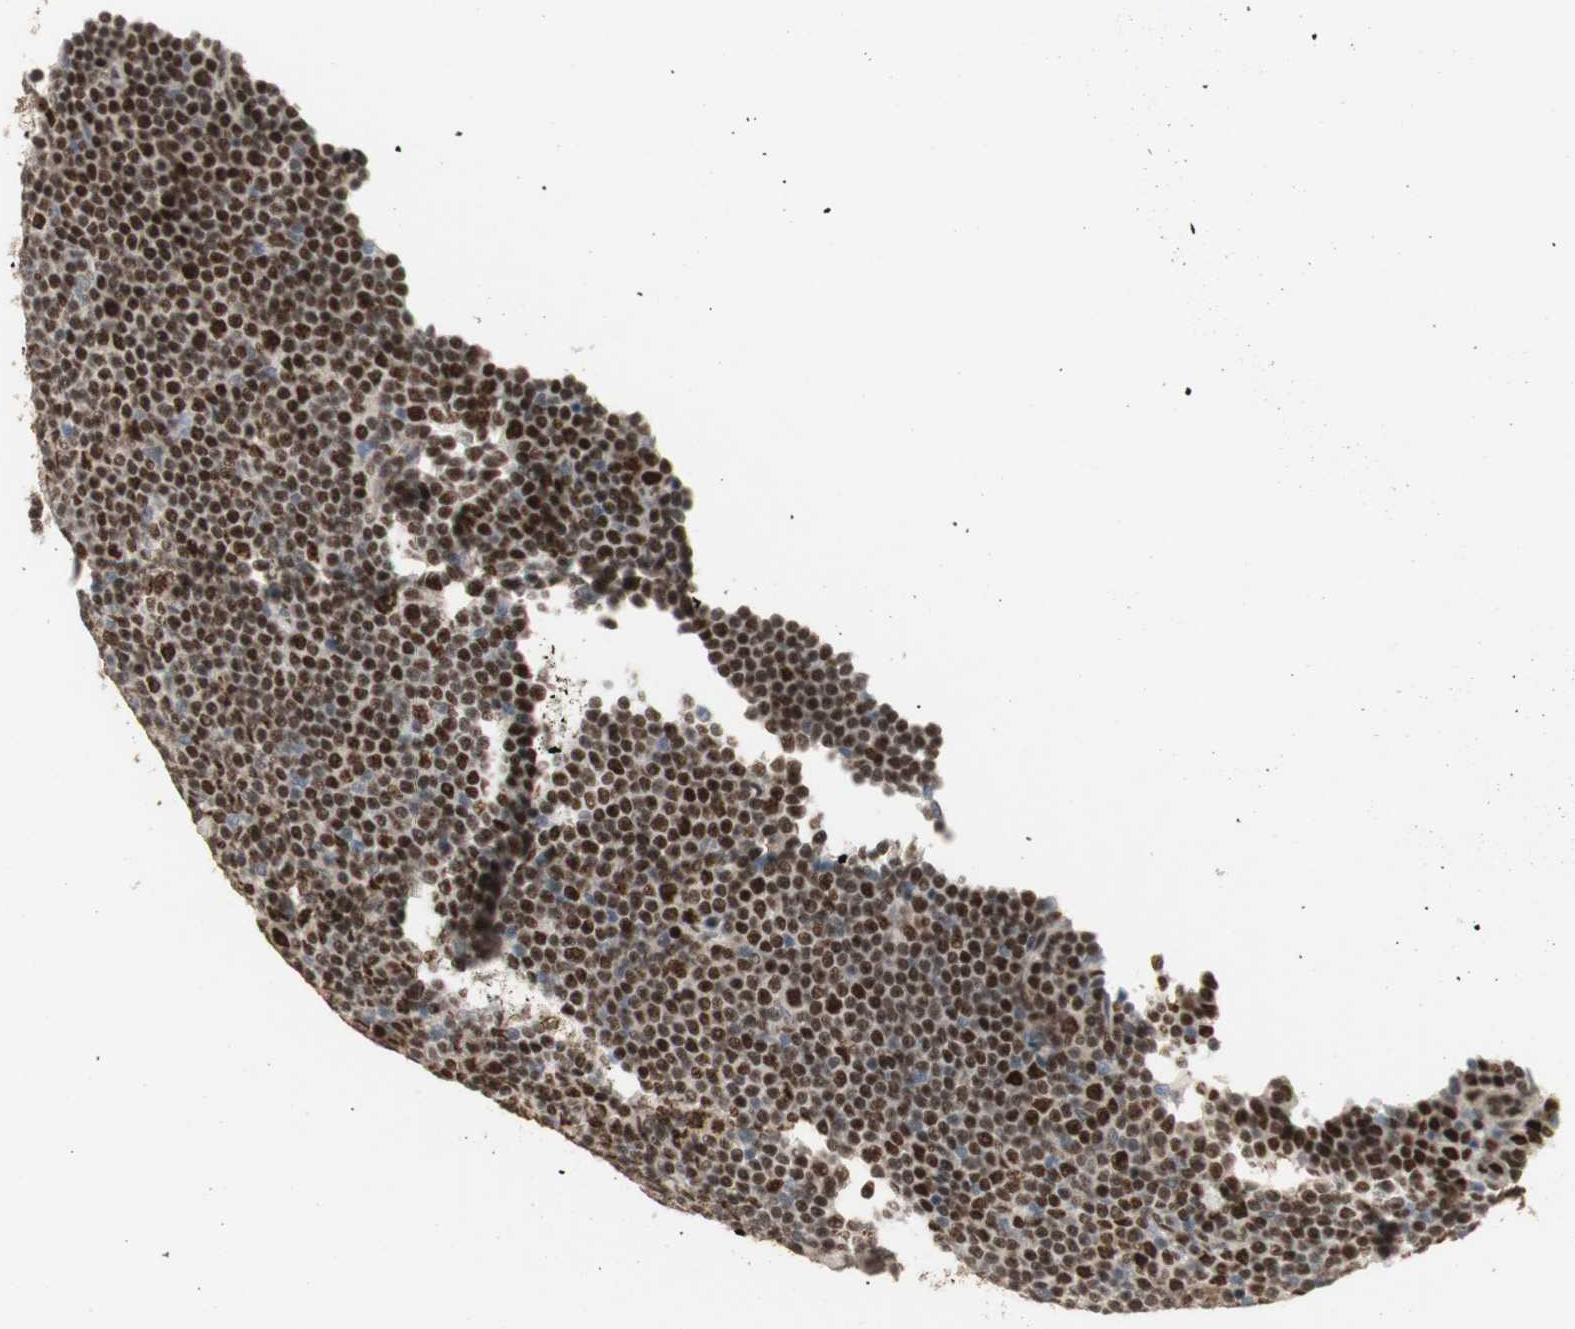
{"staining": {"intensity": "moderate", "quantity": ">75%", "location": "nuclear"}, "tissue": "lymphoma", "cell_type": "Tumor cells", "image_type": "cancer", "snomed": [{"axis": "morphology", "description": "Malignant lymphoma, non-Hodgkin's type, Low grade"}, {"axis": "topography", "description": "Lymph node"}], "caption": "Tumor cells display medium levels of moderate nuclear staining in approximately >75% of cells in lymphoma.", "gene": "FOXP1", "patient": {"sex": "female", "age": 67}}